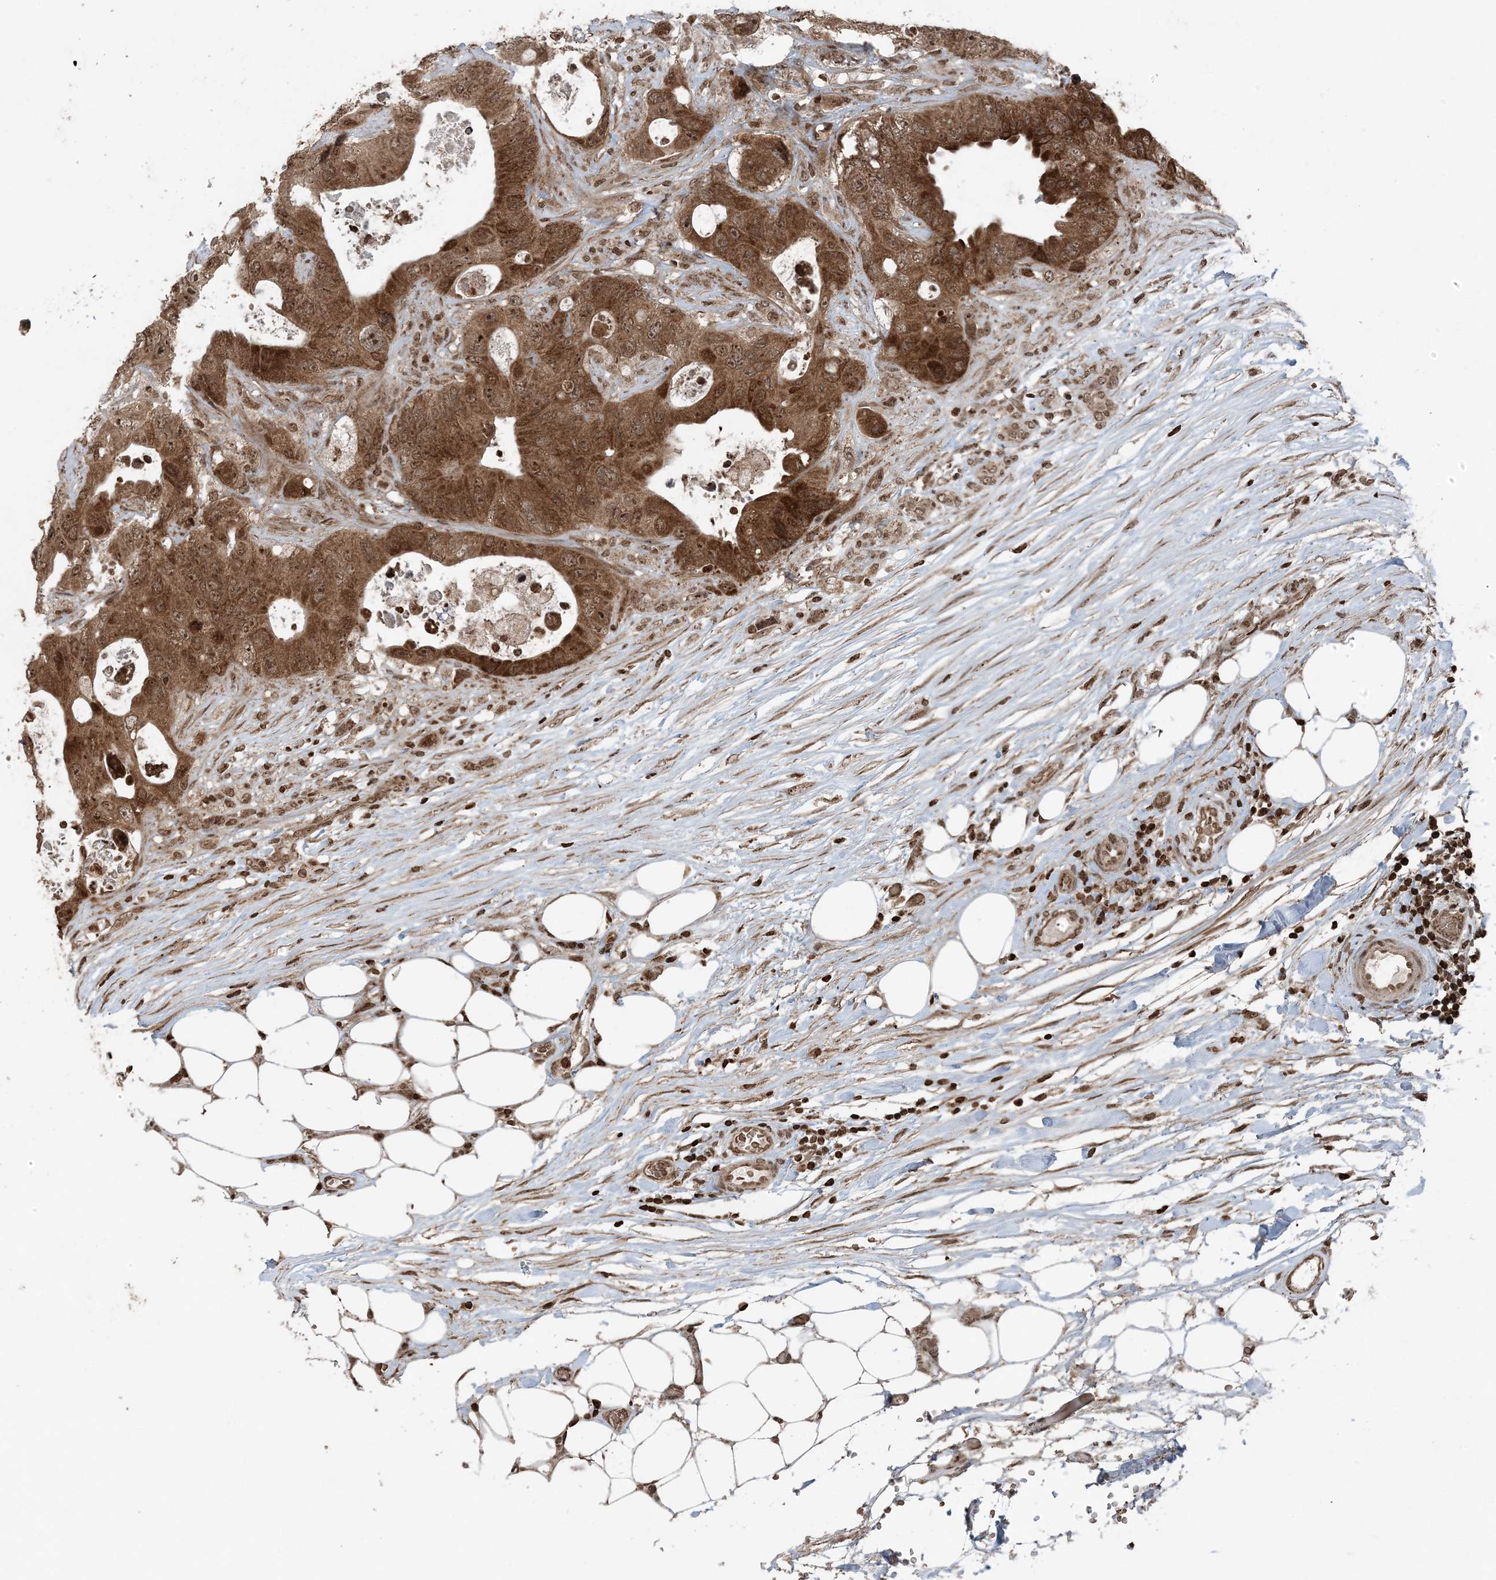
{"staining": {"intensity": "moderate", "quantity": ">75%", "location": "cytoplasmic/membranous,nuclear"}, "tissue": "colorectal cancer", "cell_type": "Tumor cells", "image_type": "cancer", "snomed": [{"axis": "morphology", "description": "Adenocarcinoma, NOS"}, {"axis": "topography", "description": "Colon"}], "caption": "Immunohistochemistry staining of colorectal cancer (adenocarcinoma), which shows medium levels of moderate cytoplasmic/membranous and nuclear staining in approximately >75% of tumor cells indicating moderate cytoplasmic/membranous and nuclear protein expression. The staining was performed using DAB (brown) for protein detection and nuclei were counterstained in hematoxylin (blue).", "gene": "ZFAND2B", "patient": {"sex": "female", "age": 46}}